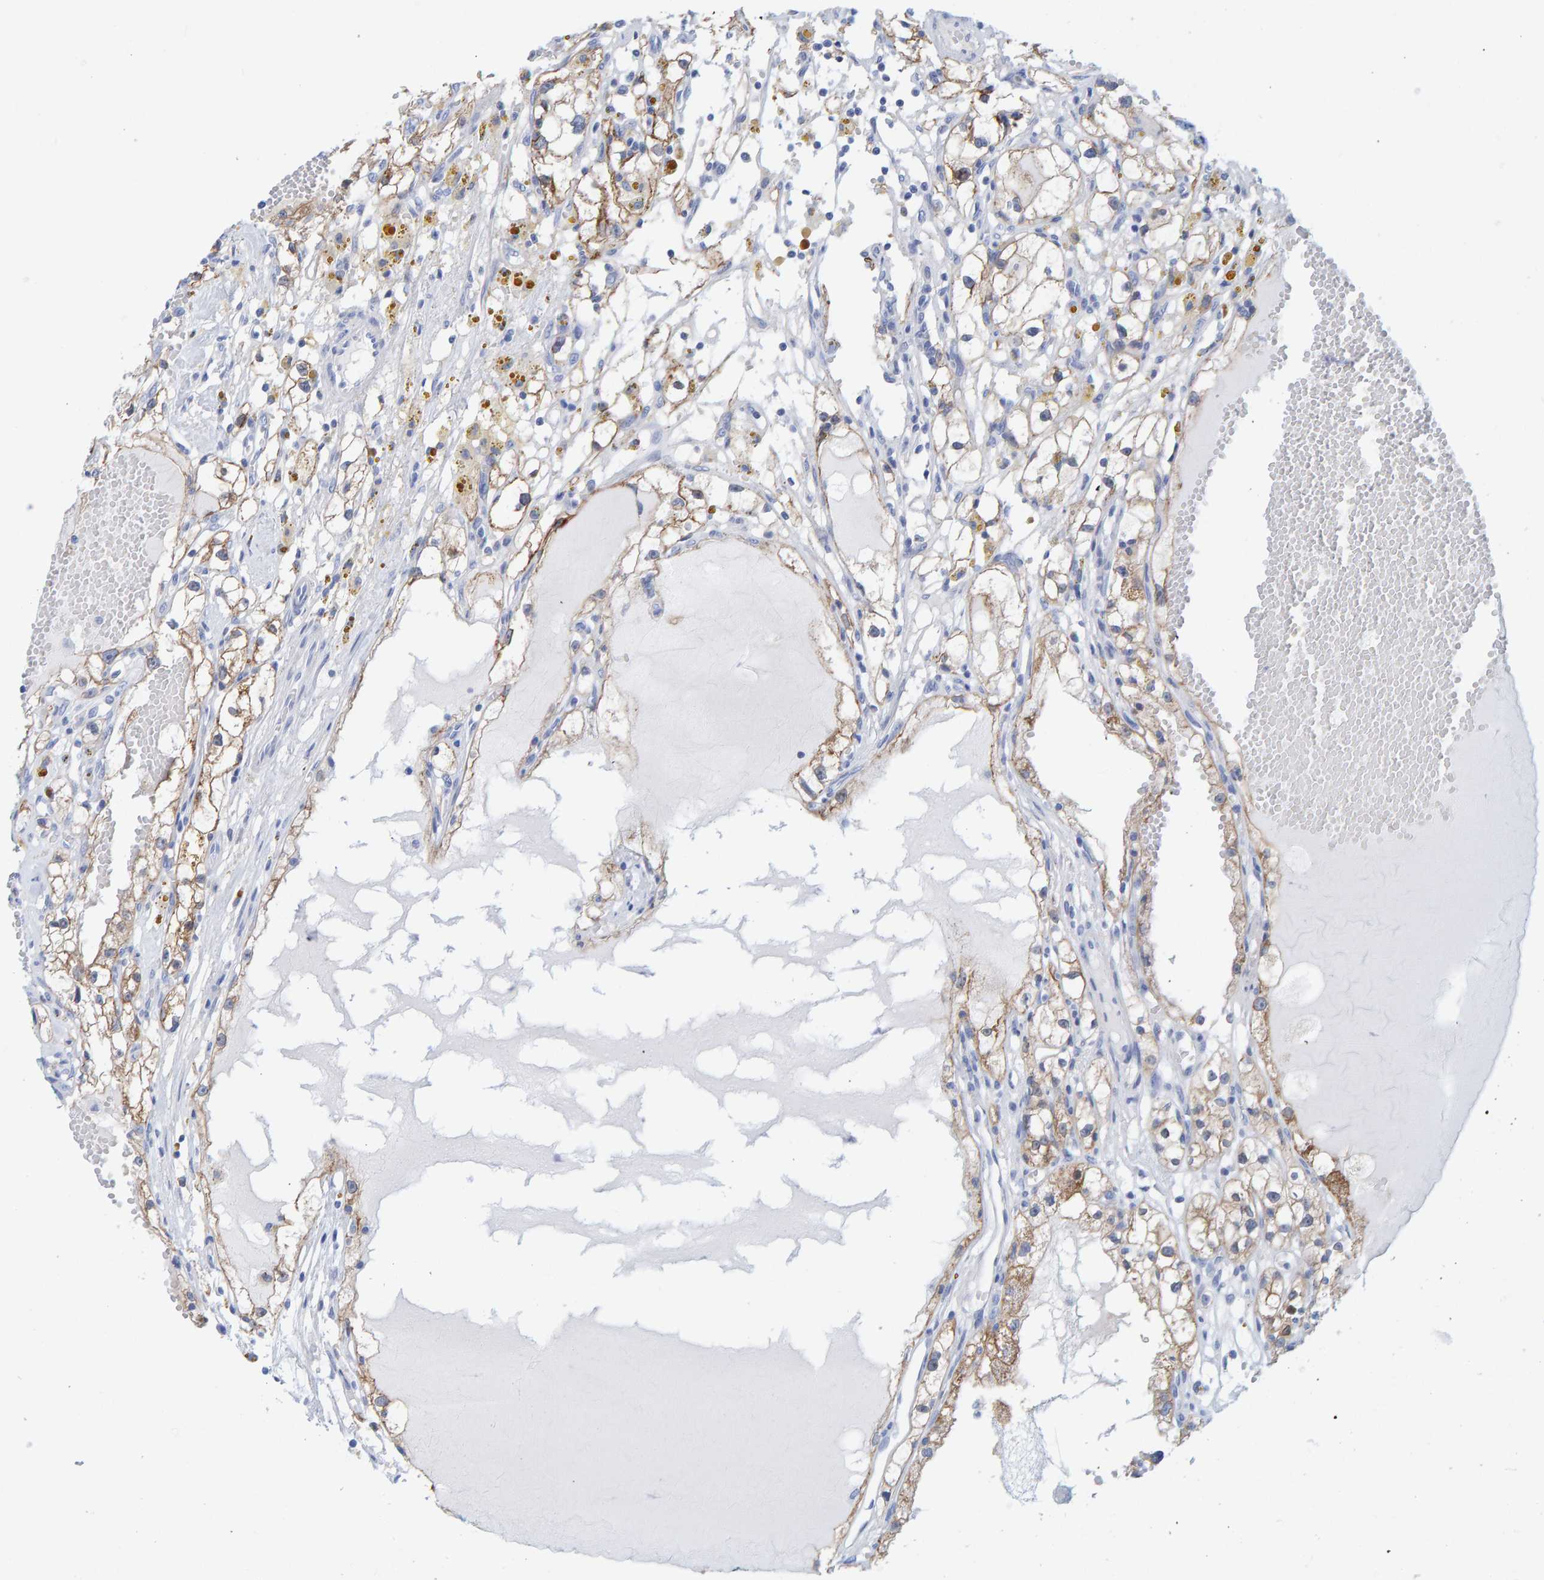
{"staining": {"intensity": "moderate", "quantity": ">75%", "location": "cytoplasmic/membranous"}, "tissue": "renal cancer", "cell_type": "Tumor cells", "image_type": "cancer", "snomed": [{"axis": "morphology", "description": "Adenocarcinoma, NOS"}, {"axis": "topography", "description": "Kidney"}], "caption": "Immunohistochemical staining of human renal cancer (adenocarcinoma) reveals medium levels of moderate cytoplasmic/membranous protein expression in approximately >75% of tumor cells.", "gene": "KLHL11", "patient": {"sex": "male", "age": 56}}